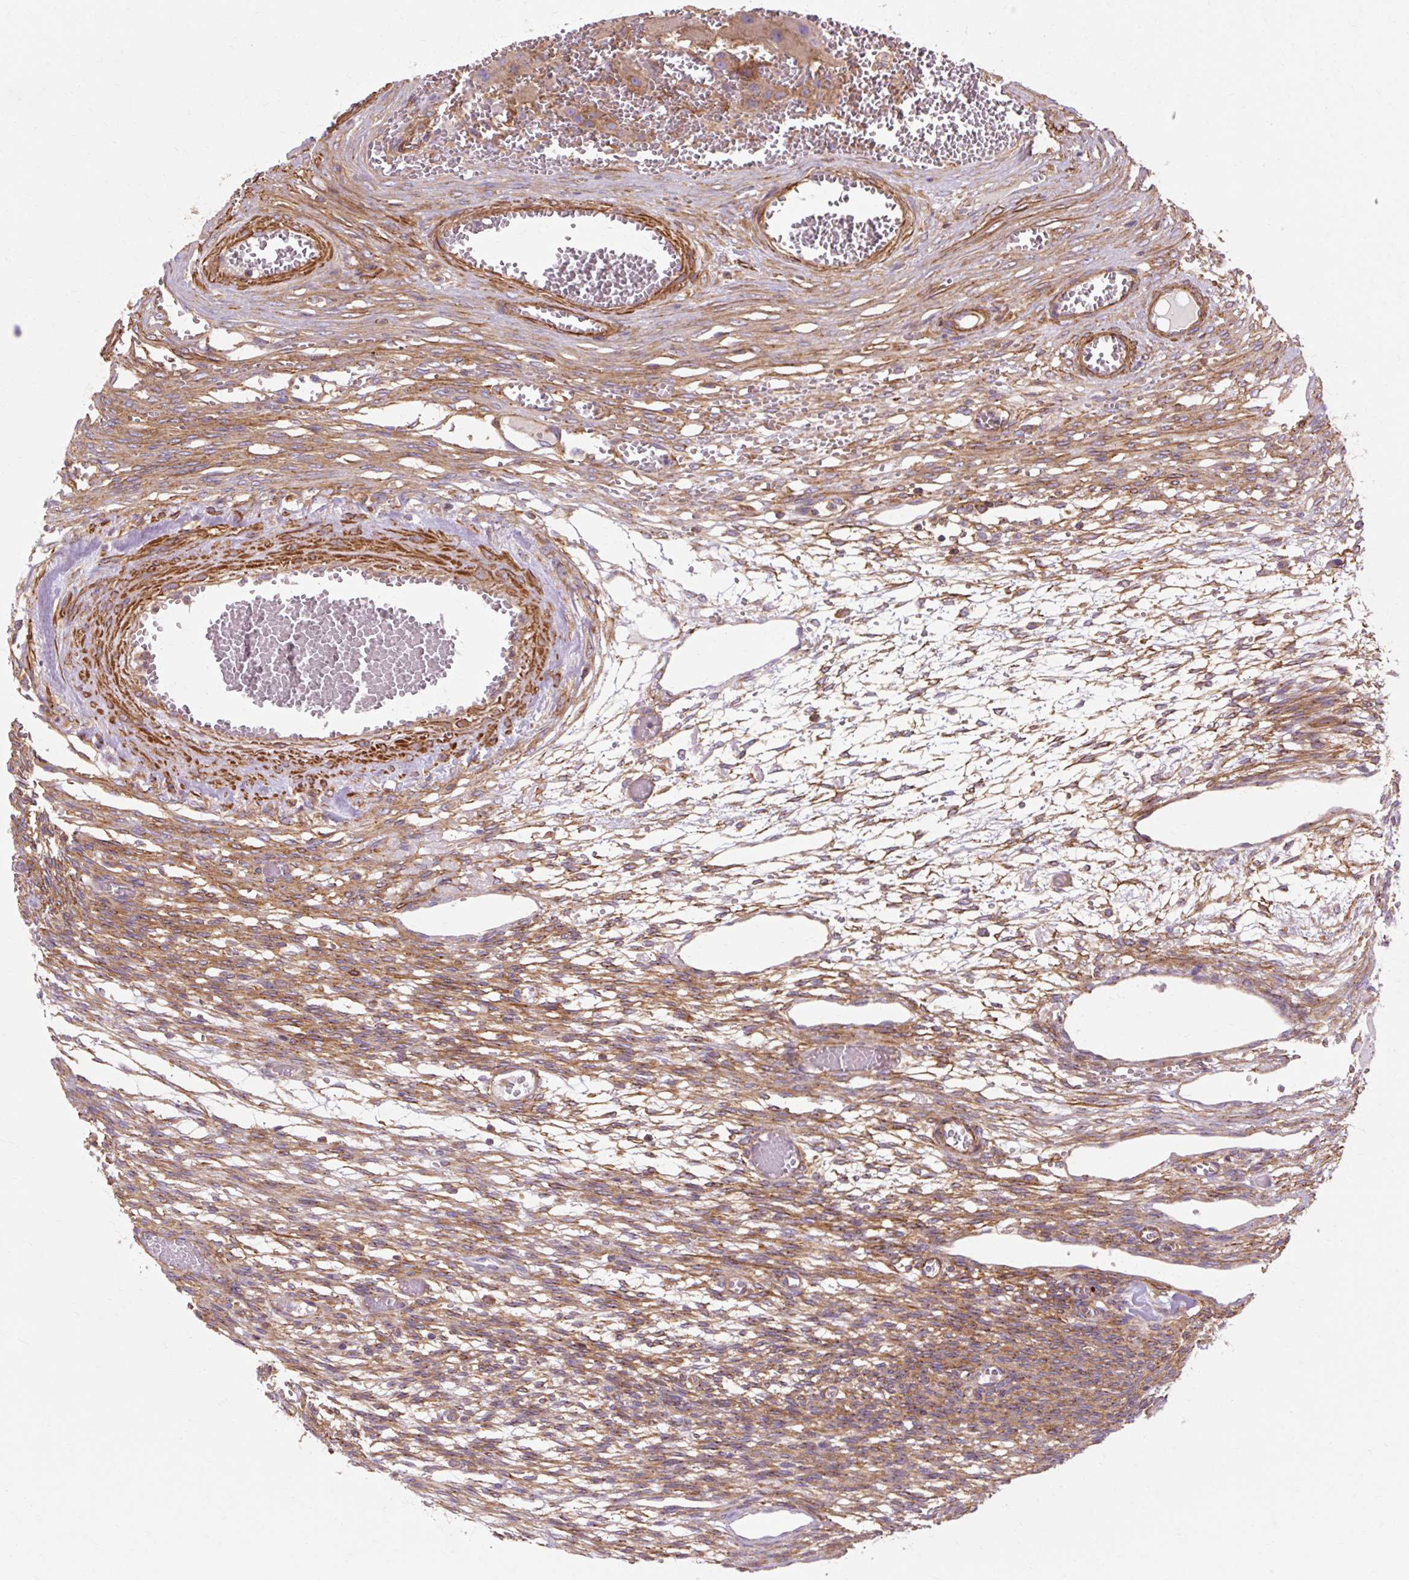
{"staining": {"intensity": "moderate", "quantity": "25%-75%", "location": "cytoplasmic/membranous"}, "tissue": "ovary", "cell_type": "Follicle cells", "image_type": "normal", "snomed": [{"axis": "morphology", "description": "Normal tissue, NOS"}, {"axis": "topography", "description": "Ovary"}], "caption": "Immunohistochemistry staining of unremarkable ovary, which exhibits medium levels of moderate cytoplasmic/membranous staining in about 25%-75% of follicle cells indicating moderate cytoplasmic/membranous protein expression. The staining was performed using DAB (brown) for protein detection and nuclei were counterstained in hematoxylin (blue).", "gene": "TBC1D2B", "patient": {"sex": "female", "age": 67}}